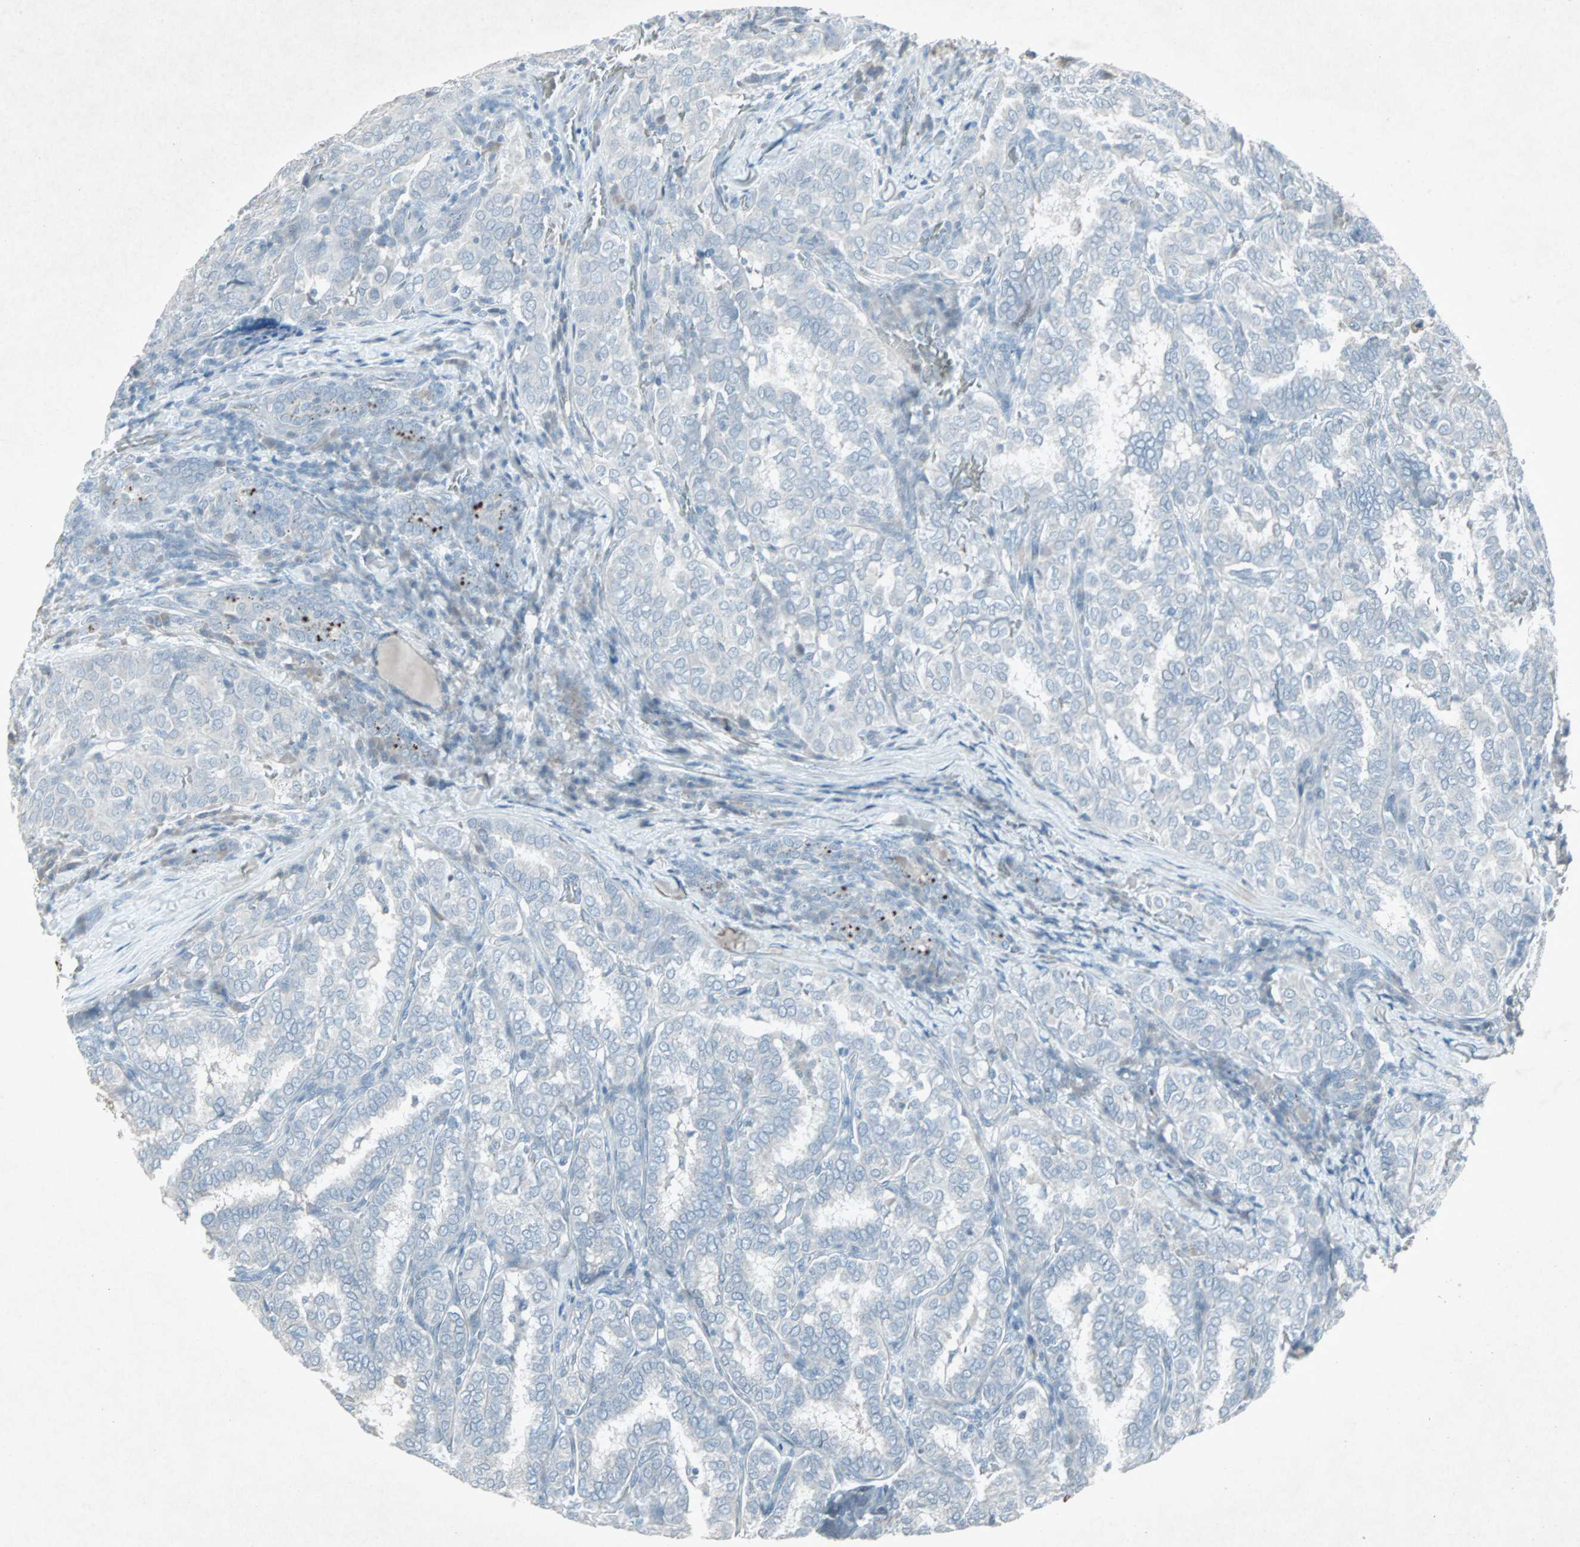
{"staining": {"intensity": "negative", "quantity": "none", "location": "none"}, "tissue": "thyroid cancer", "cell_type": "Tumor cells", "image_type": "cancer", "snomed": [{"axis": "morphology", "description": "Papillary adenocarcinoma, NOS"}, {"axis": "topography", "description": "Thyroid gland"}], "caption": "Immunohistochemical staining of thyroid papillary adenocarcinoma demonstrates no significant positivity in tumor cells.", "gene": "LANCL3", "patient": {"sex": "female", "age": 30}}